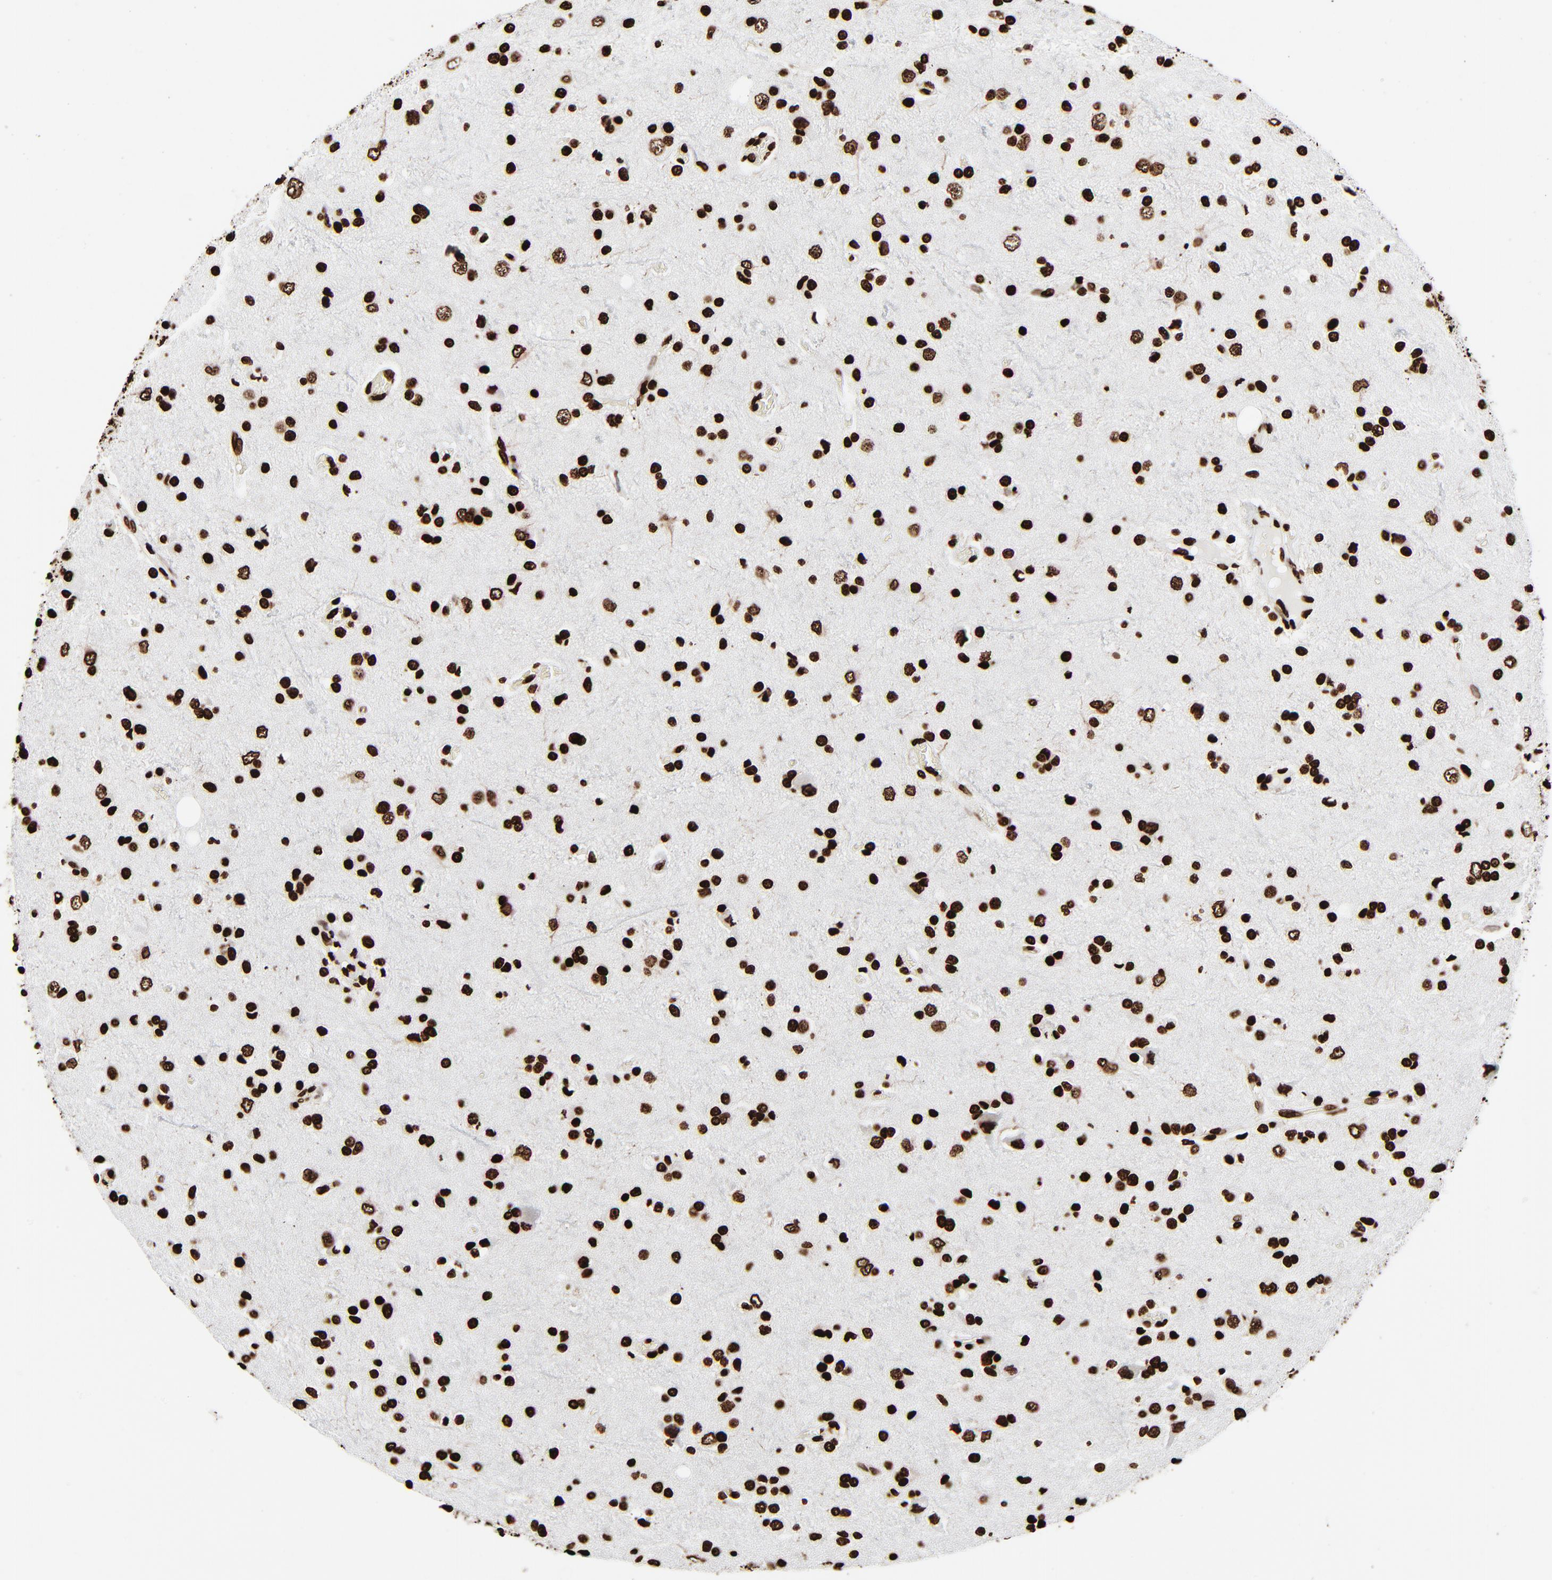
{"staining": {"intensity": "strong", "quantity": ">75%", "location": "nuclear"}, "tissue": "glioma", "cell_type": "Tumor cells", "image_type": "cancer", "snomed": [{"axis": "morphology", "description": "Glioma, malignant, High grade"}, {"axis": "topography", "description": "Brain"}], "caption": "Immunohistochemical staining of human glioma shows high levels of strong nuclear protein positivity in about >75% of tumor cells. (DAB IHC, brown staining for protein, blue staining for nuclei).", "gene": "H3-4", "patient": {"sex": "male", "age": 47}}